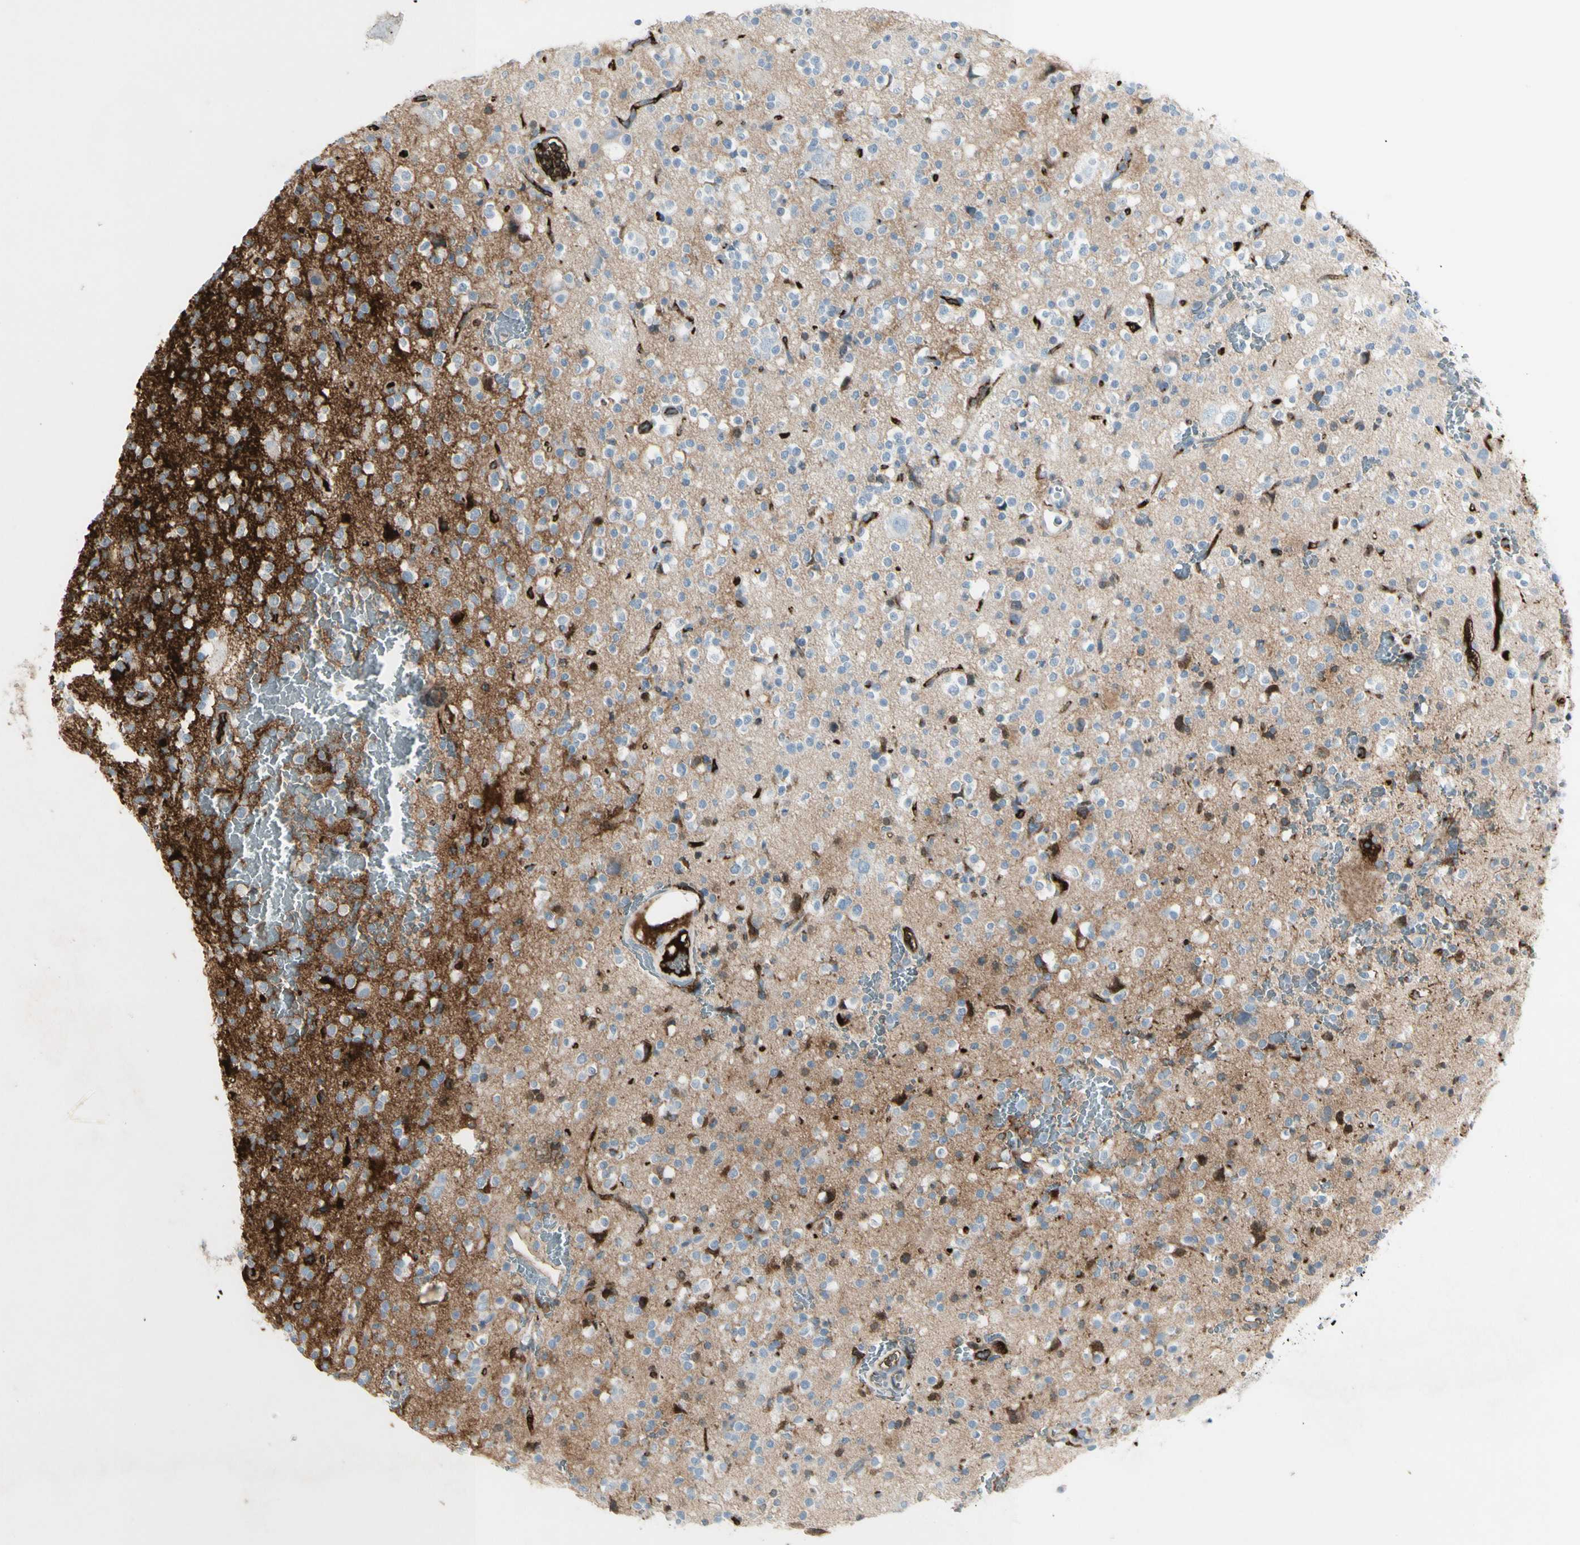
{"staining": {"intensity": "negative", "quantity": "none", "location": "none"}, "tissue": "glioma", "cell_type": "Tumor cells", "image_type": "cancer", "snomed": [{"axis": "morphology", "description": "Glioma, malignant, High grade"}, {"axis": "topography", "description": "Brain"}], "caption": "Malignant glioma (high-grade) was stained to show a protein in brown. There is no significant expression in tumor cells.", "gene": "IGHG1", "patient": {"sex": "male", "age": 47}}